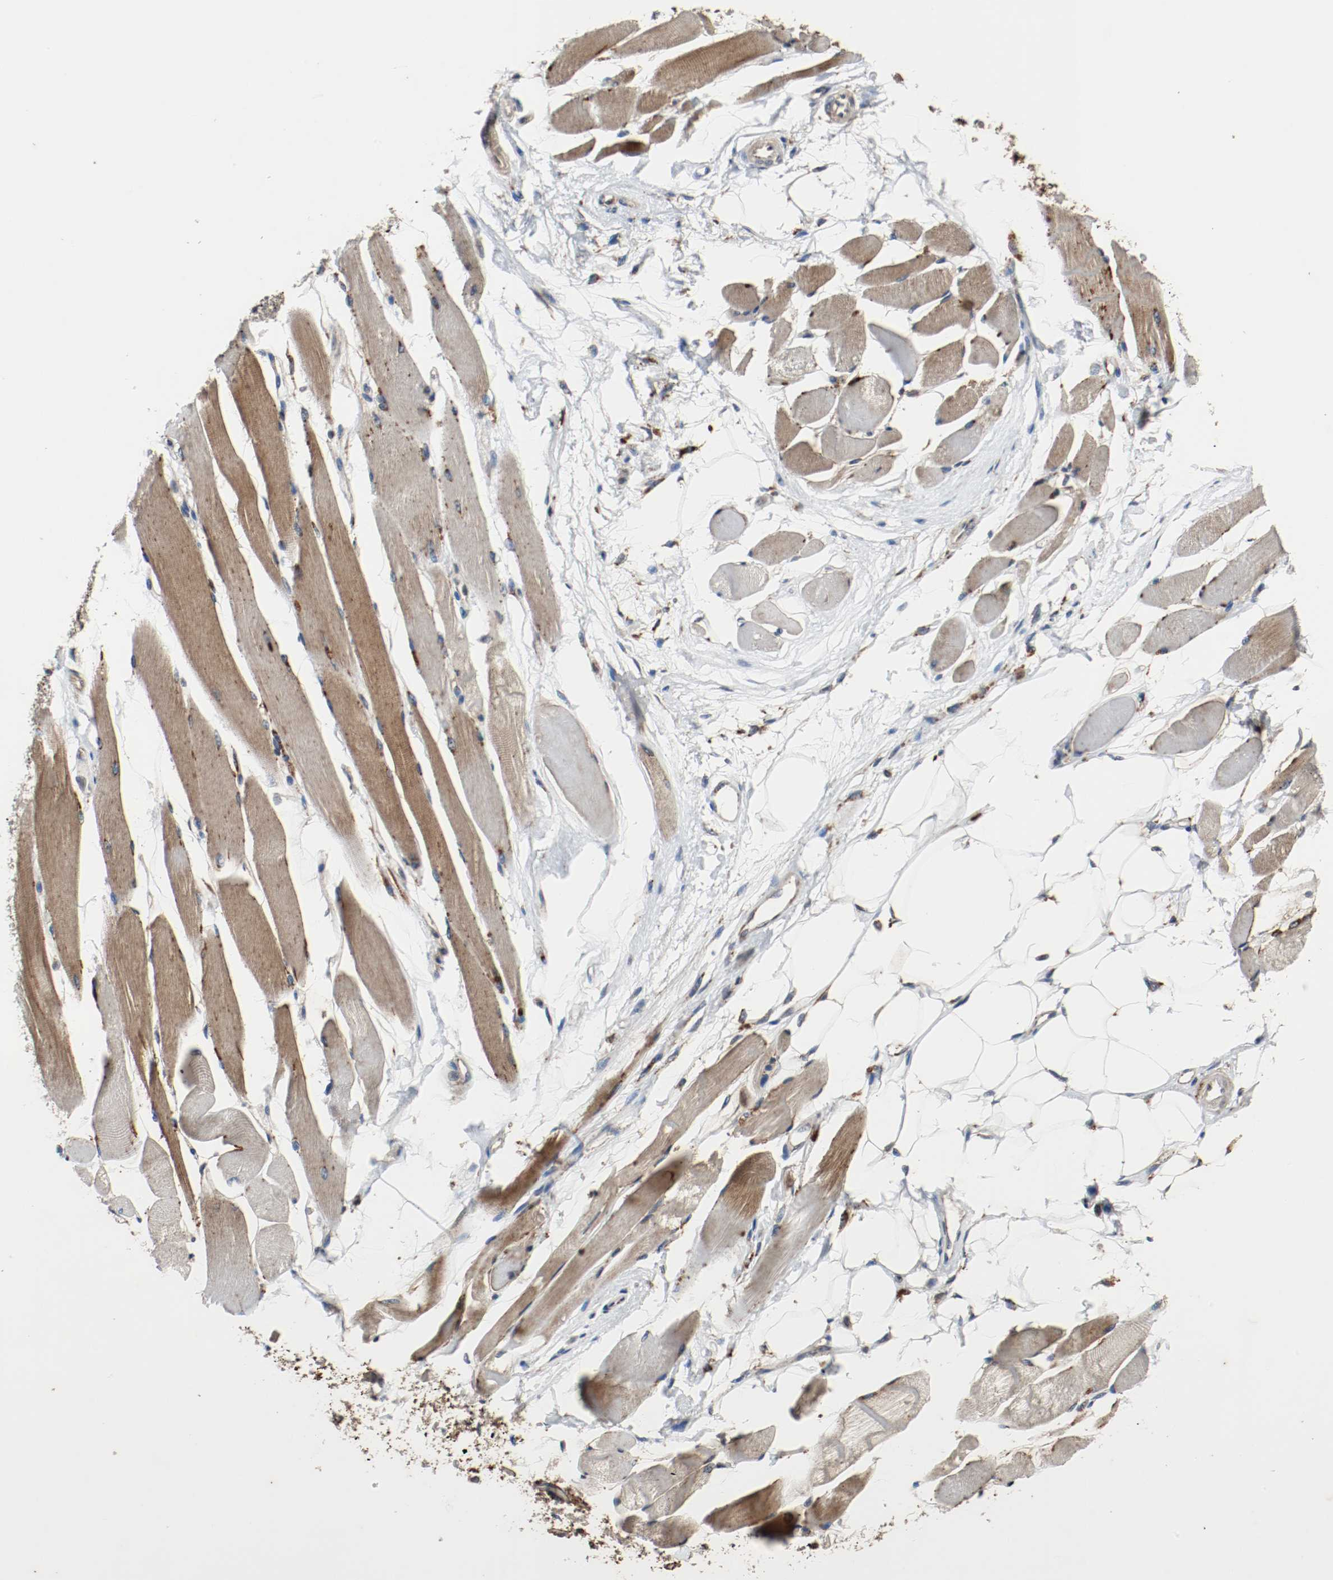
{"staining": {"intensity": "moderate", "quantity": ">75%", "location": "cytoplasmic/membranous"}, "tissue": "skeletal muscle", "cell_type": "Myocytes", "image_type": "normal", "snomed": [{"axis": "morphology", "description": "Normal tissue, NOS"}, {"axis": "topography", "description": "Skeletal muscle"}, {"axis": "topography", "description": "Peripheral nerve tissue"}], "caption": "IHC of normal human skeletal muscle demonstrates medium levels of moderate cytoplasmic/membranous expression in approximately >75% of myocytes.", "gene": "LAMP2", "patient": {"sex": "female", "age": 84}}